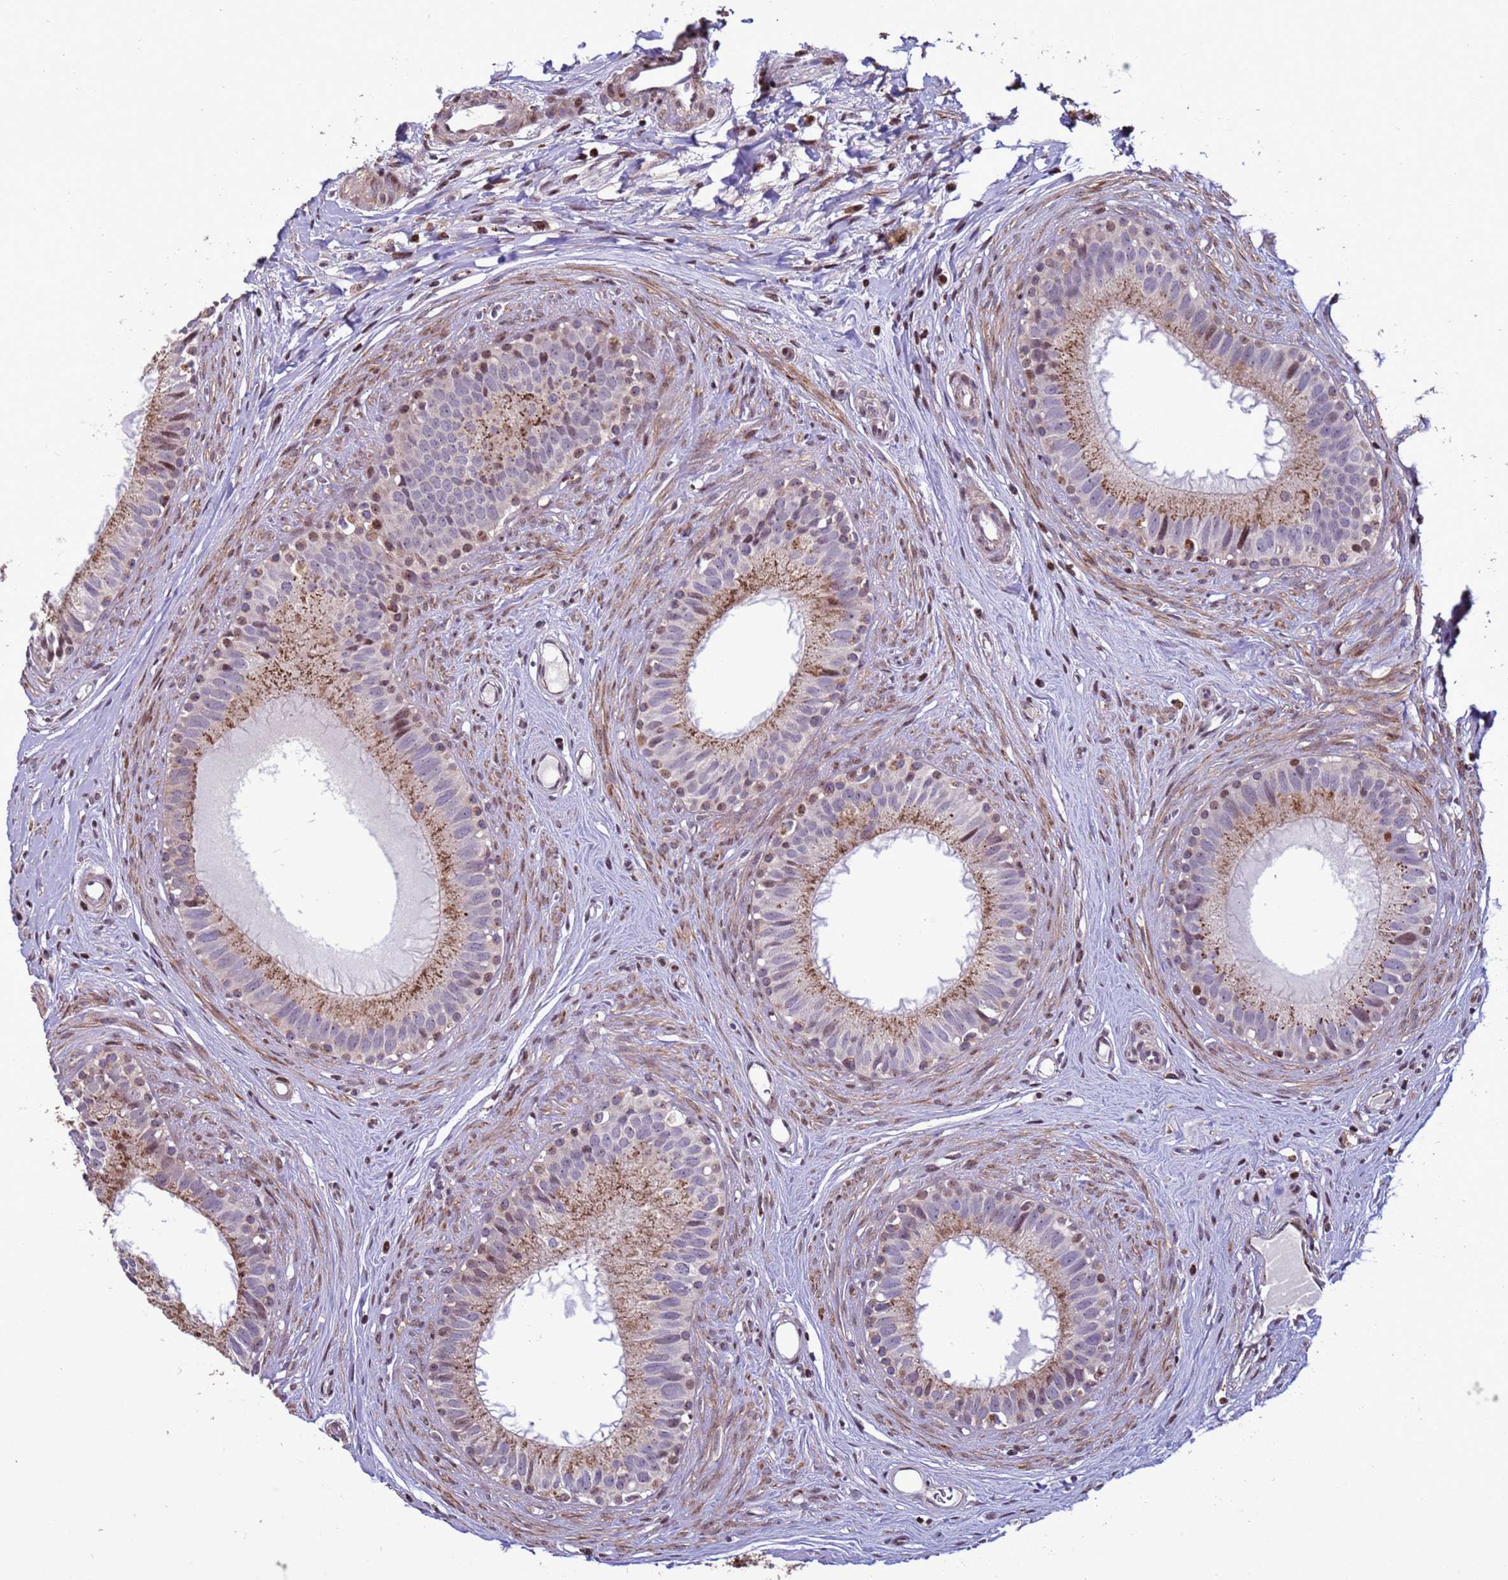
{"staining": {"intensity": "moderate", "quantity": ">75%", "location": "cytoplasmic/membranous"}, "tissue": "epididymis", "cell_type": "Glandular cells", "image_type": "normal", "snomed": [{"axis": "morphology", "description": "Normal tissue, NOS"}, {"axis": "topography", "description": "Epididymis"}], "caption": "Immunohistochemistry (IHC) image of benign human epididymis stained for a protein (brown), which reveals medium levels of moderate cytoplasmic/membranous positivity in about >75% of glandular cells.", "gene": "HGH1", "patient": {"sex": "male", "age": 80}}